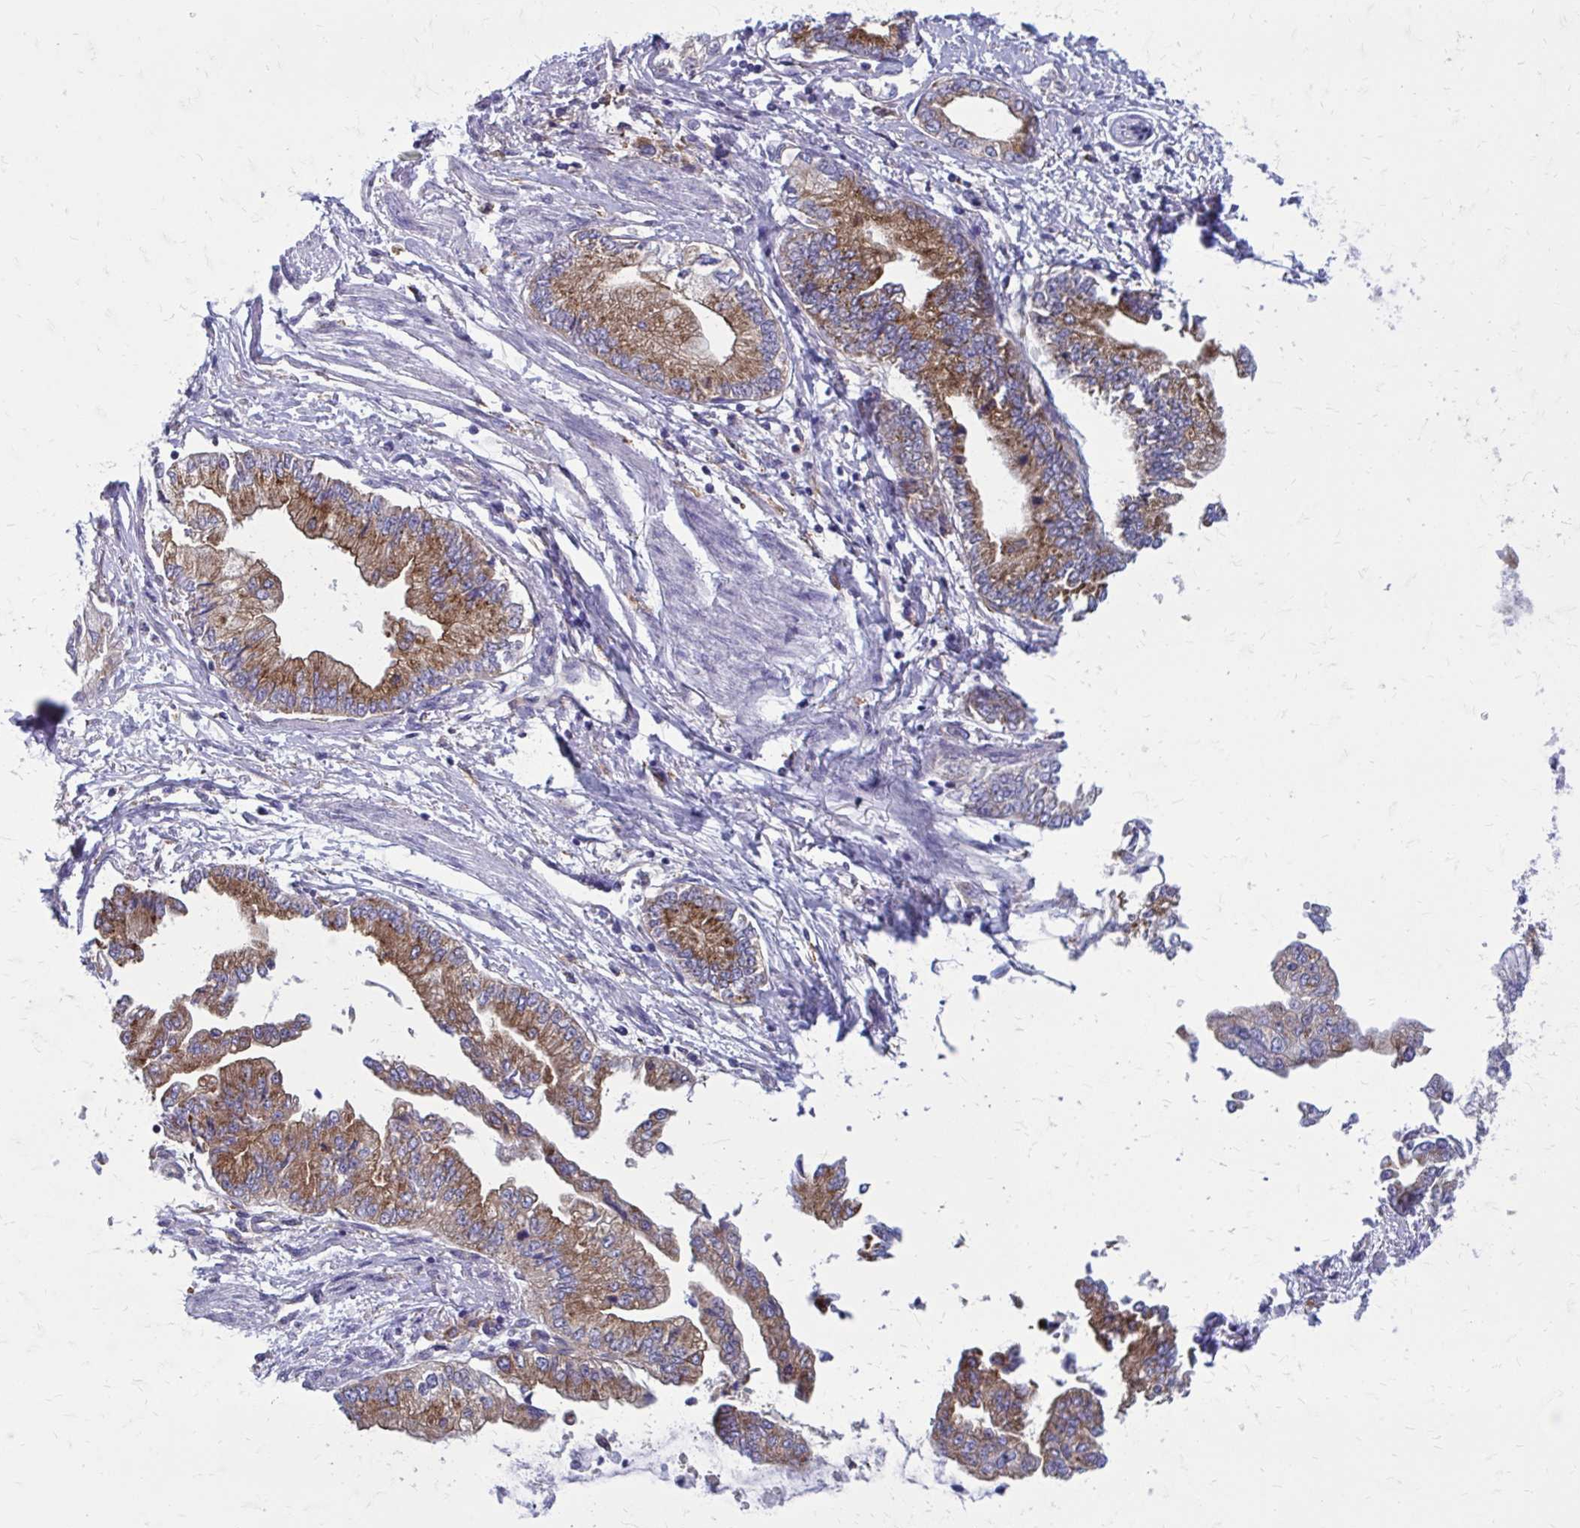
{"staining": {"intensity": "moderate", "quantity": "25%-75%", "location": "cytoplasmic/membranous"}, "tissue": "stomach cancer", "cell_type": "Tumor cells", "image_type": "cancer", "snomed": [{"axis": "morphology", "description": "Adenocarcinoma, NOS"}, {"axis": "topography", "description": "Stomach, upper"}], "caption": "Stomach cancer (adenocarcinoma) stained with a protein marker demonstrates moderate staining in tumor cells.", "gene": "CLTA", "patient": {"sex": "female", "age": 74}}